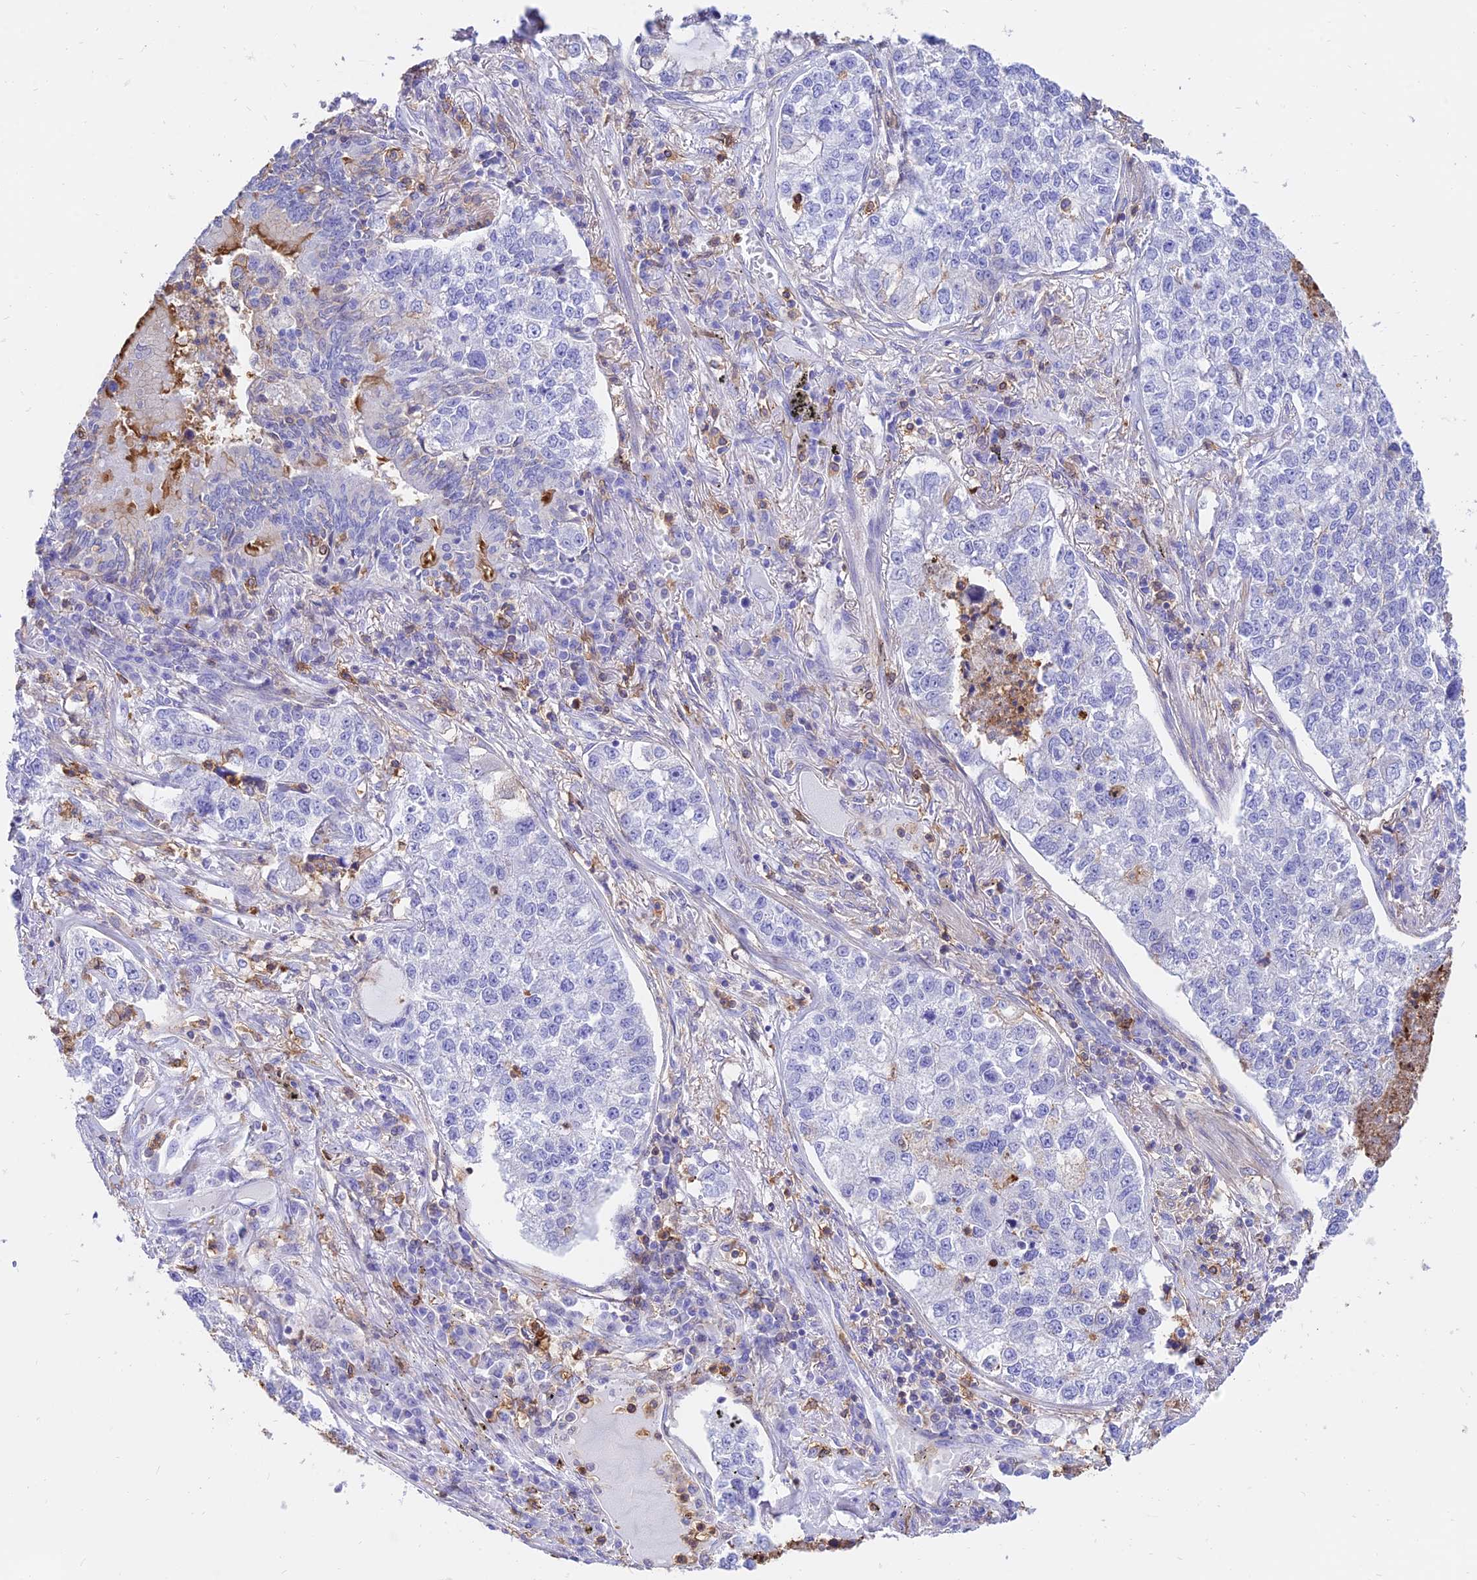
{"staining": {"intensity": "negative", "quantity": "none", "location": "none"}, "tissue": "lung cancer", "cell_type": "Tumor cells", "image_type": "cancer", "snomed": [{"axis": "morphology", "description": "Adenocarcinoma, NOS"}, {"axis": "topography", "description": "Lung"}], "caption": "Immunohistochemistry (IHC) histopathology image of human lung cancer (adenocarcinoma) stained for a protein (brown), which reveals no staining in tumor cells.", "gene": "SREK1IP1", "patient": {"sex": "male", "age": 49}}